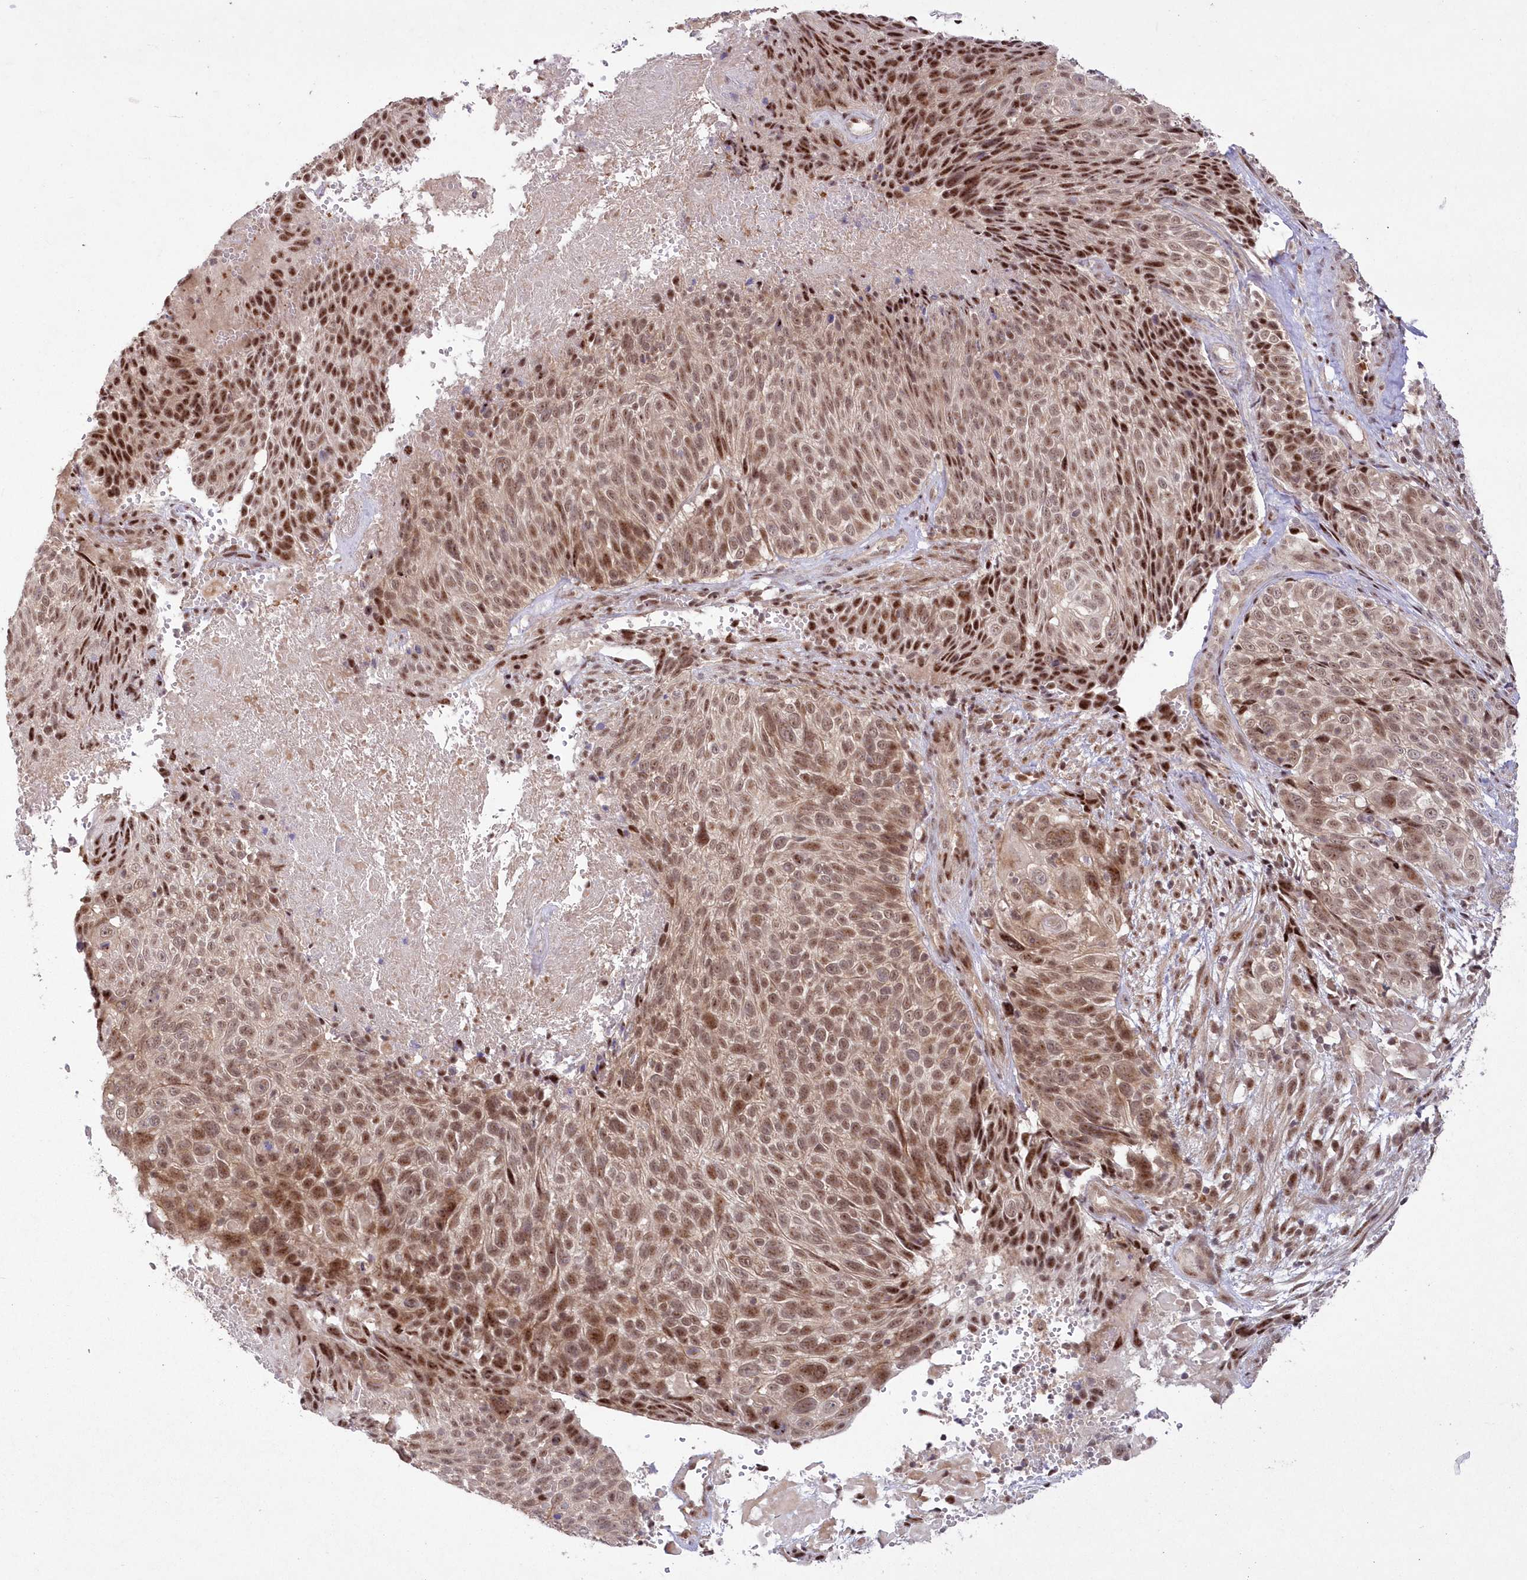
{"staining": {"intensity": "moderate", "quantity": ">75%", "location": "nuclear"}, "tissue": "cervical cancer", "cell_type": "Tumor cells", "image_type": "cancer", "snomed": [{"axis": "morphology", "description": "Squamous cell carcinoma, NOS"}, {"axis": "topography", "description": "Cervix"}], "caption": "IHC histopathology image of neoplastic tissue: human cervical squamous cell carcinoma stained using IHC demonstrates medium levels of moderate protein expression localized specifically in the nuclear of tumor cells, appearing as a nuclear brown color.", "gene": "WBP1L", "patient": {"sex": "female", "age": 74}}